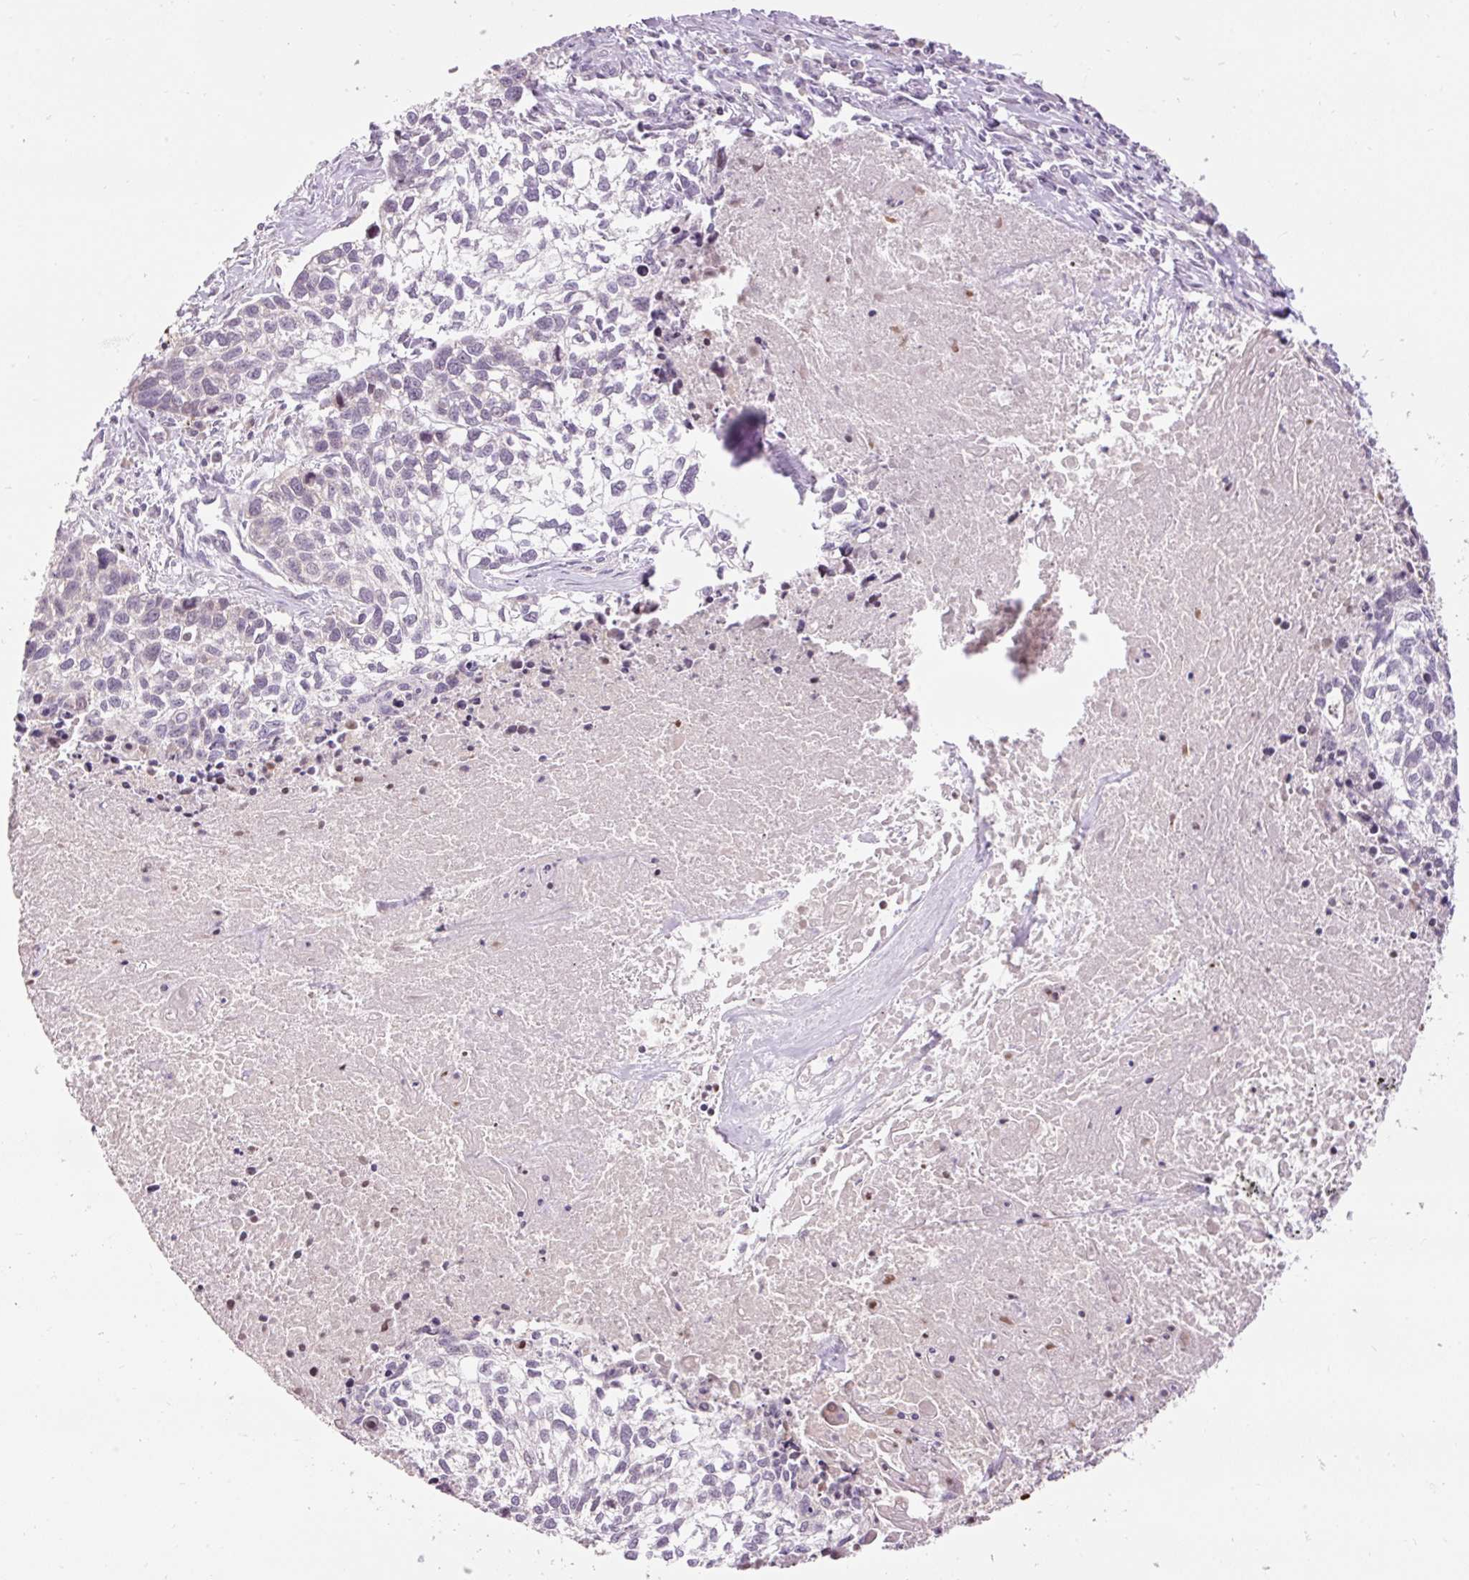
{"staining": {"intensity": "negative", "quantity": "none", "location": "none"}, "tissue": "lung cancer", "cell_type": "Tumor cells", "image_type": "cancer", "snomed": [{"axis": "morphology", "description": "Squamous cell carcinoma, NOS"}, {"axis": "topography", "description": "Lung"}], "caption": "Tumor cells show no significant staining in squamous cell carcinoma (lung).", "gene": "ABHD11", "patient": {"sex": "male", "age": 74}}